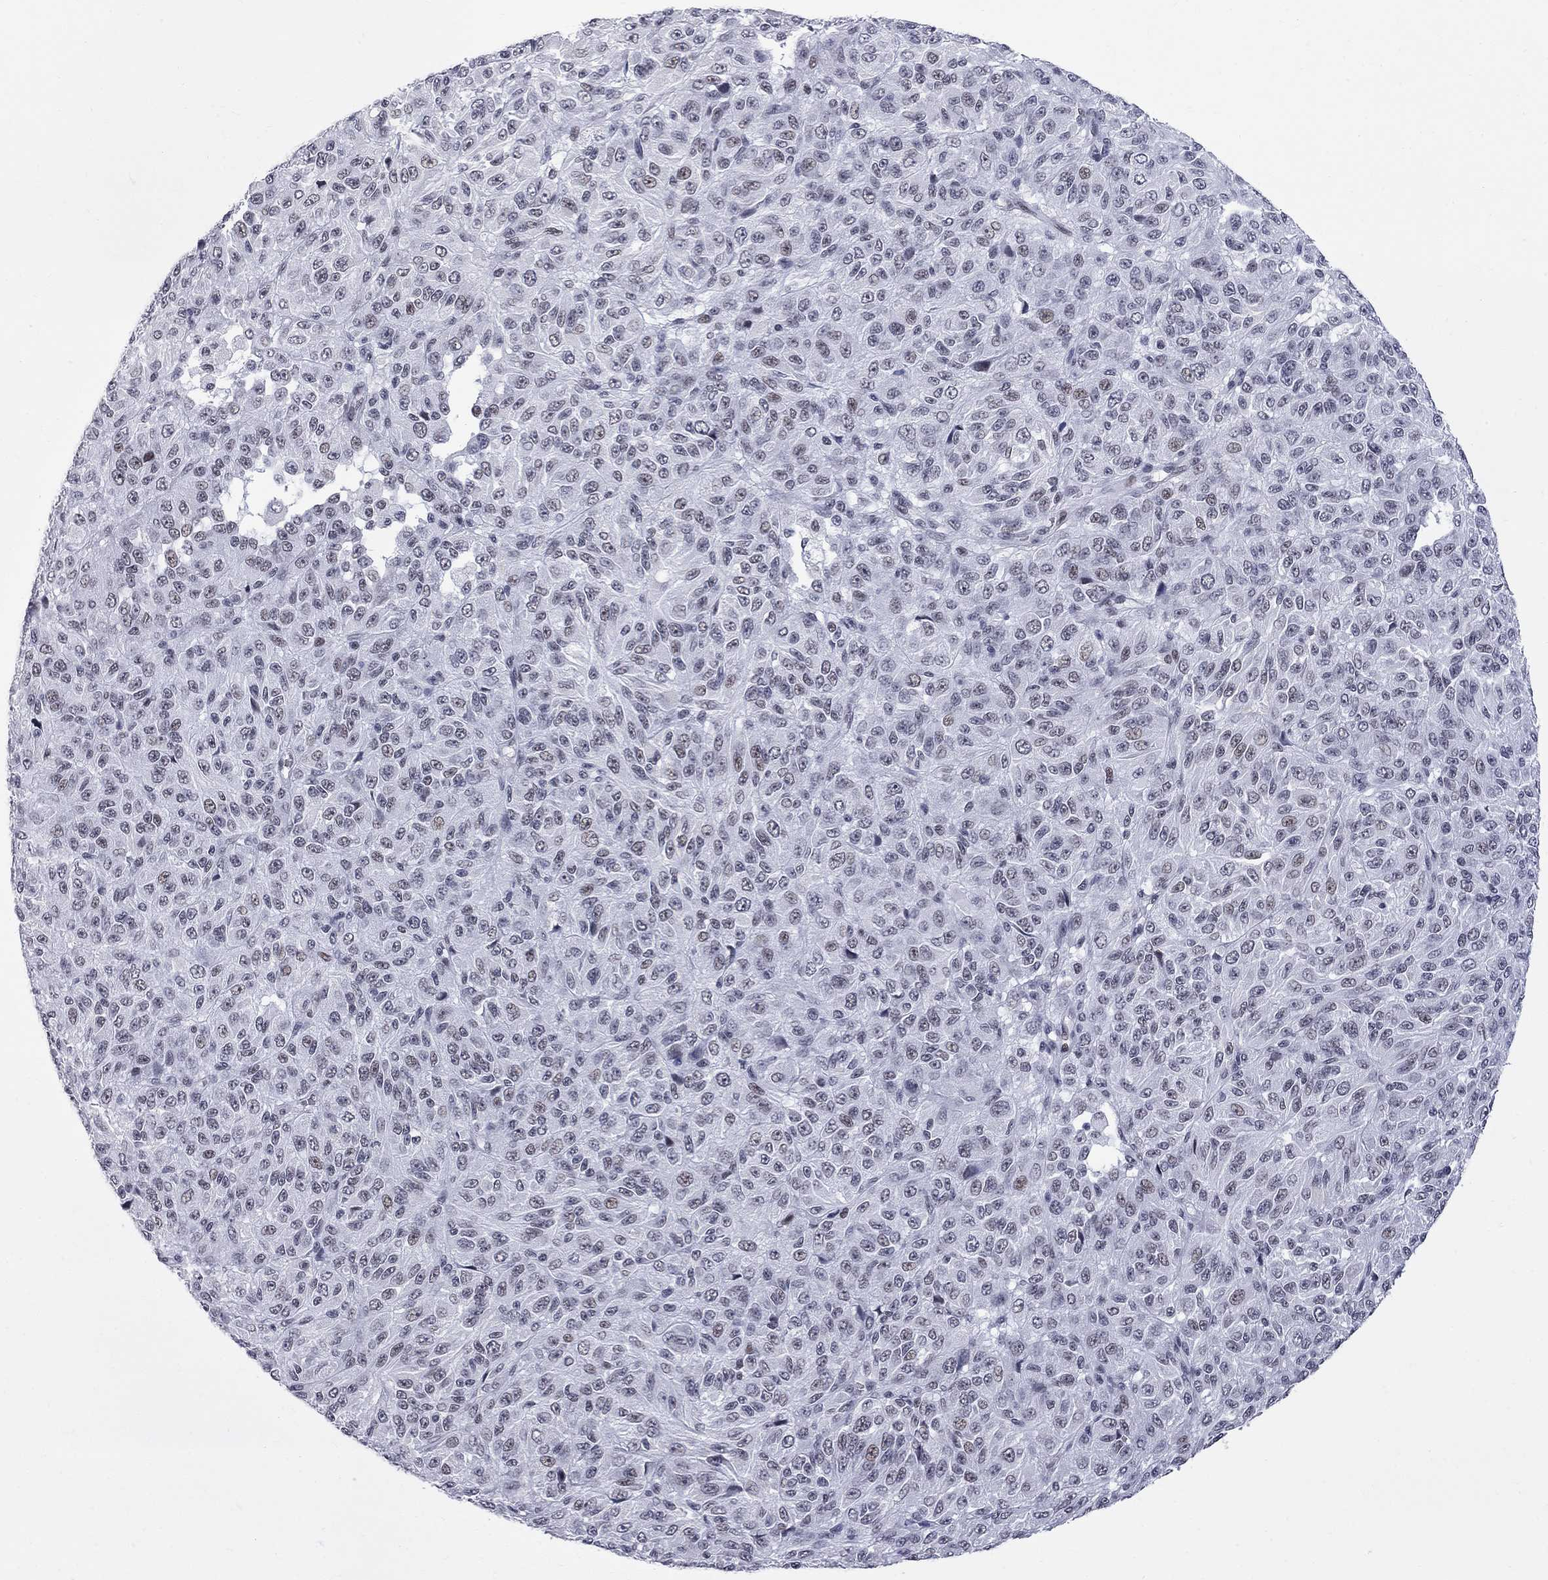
{"staining": {"intensity": "weak", "quantity": "<25%", "location": "nuclear"}, "tissue": "melanoma", "cell_type": "Tumor cells", "image_type": "cancer", "snomed": [{"axis": "morphology", "description": "Malignant melanoma, Metastatic site"}, {"axis": "topography", "description": "Brain"}], "caption": "The image reveals no significant staining in tumor cells of melanoma. The staining is performed using DAB (3,3'-diaminobenzidine) brown chromogen with nuclei counter-stained in using hematoxylin.", "gene": "ZBTB47", "patient": {"sex": "female", "age": 56}}